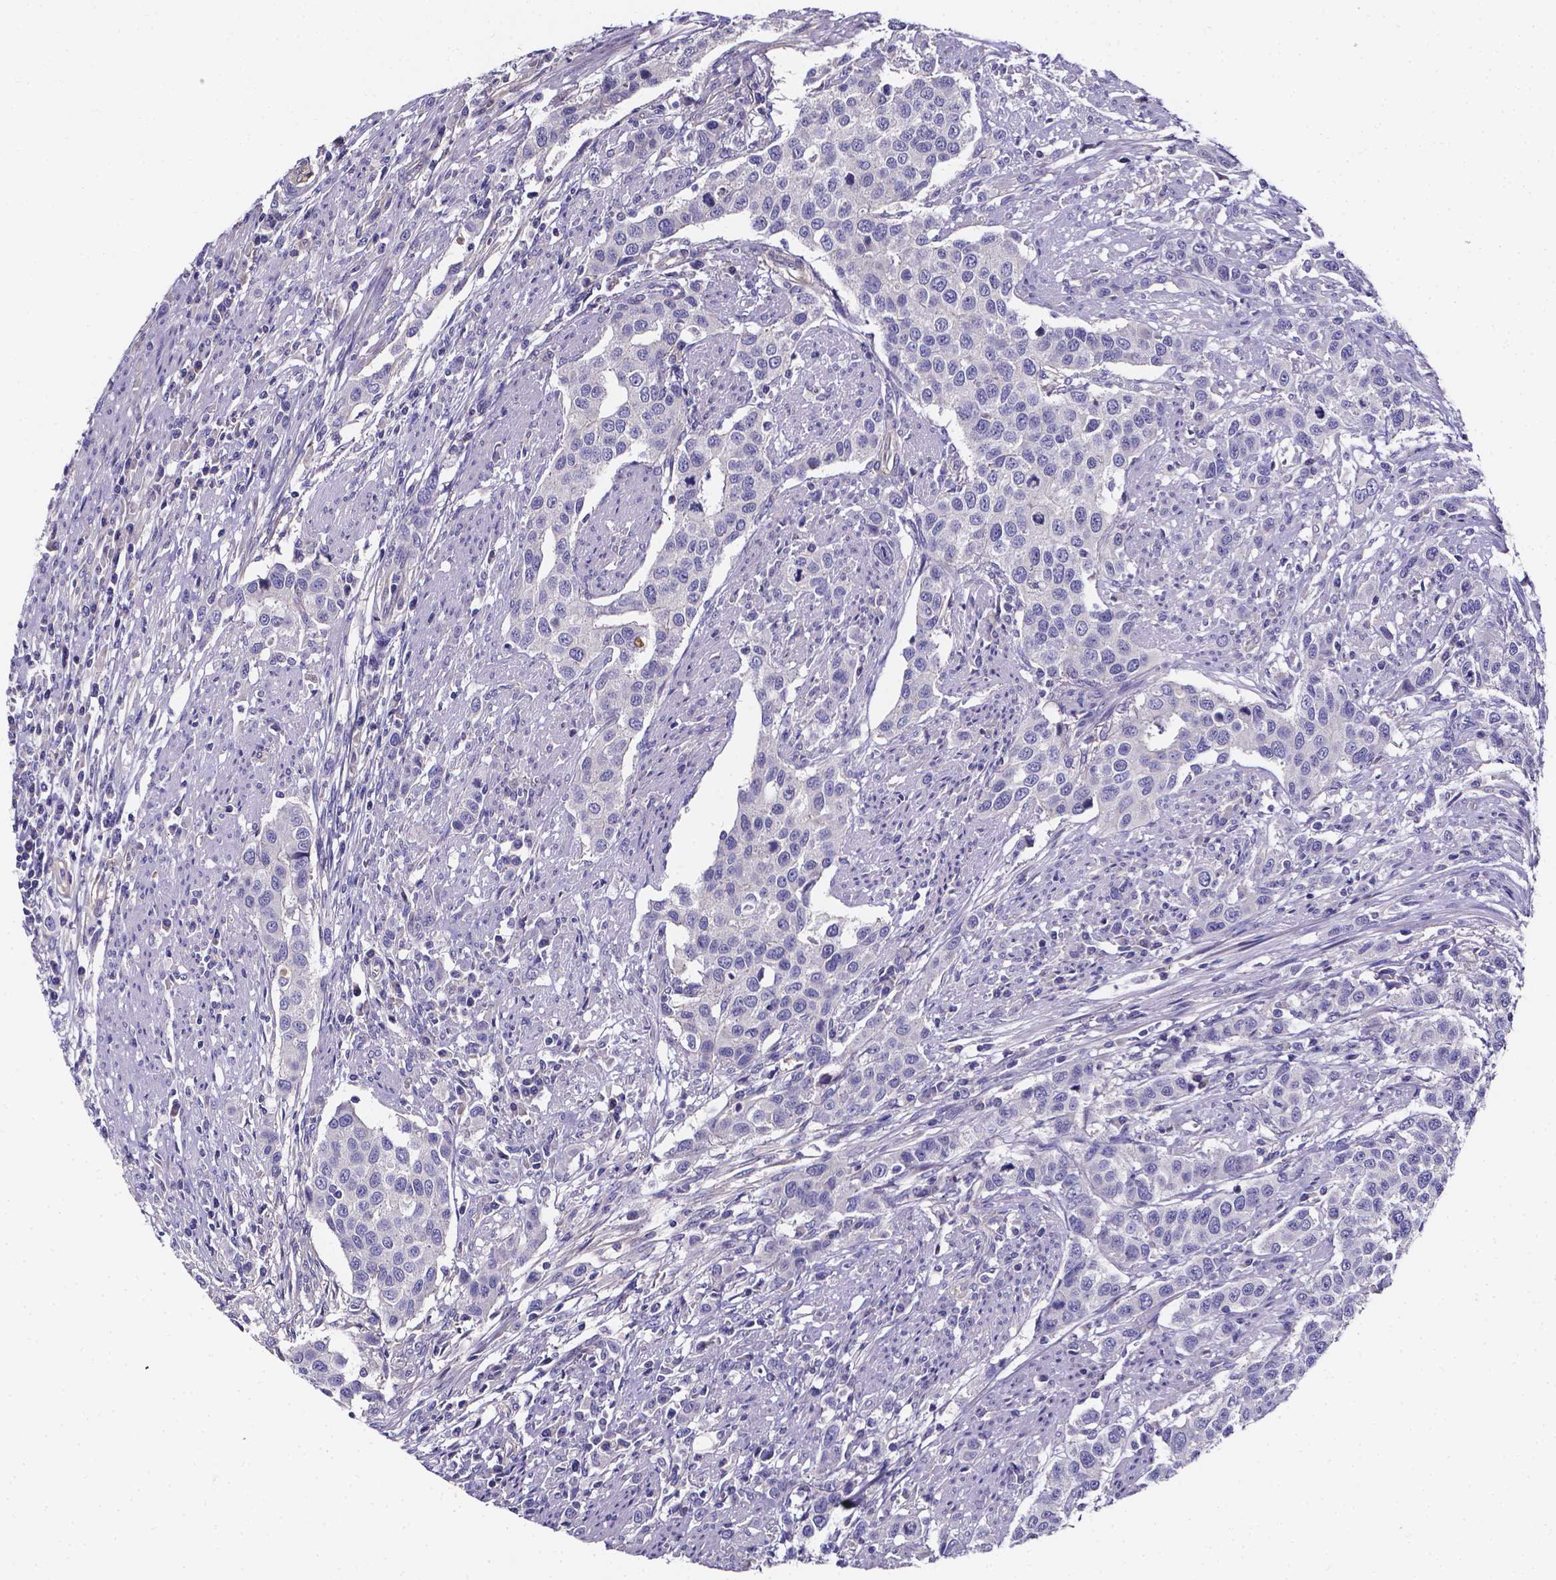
{"staining": {"intensity": "negative", "quantity": "none", "location": "none"}, "tissue": "urothelial cancer", "cell_type": "Tumor cells", "image_type": "cancer", "snomed": [{"axis": "morphology", "description": "Urothelial carcinoma, High grade"}, {"axis": "topography", "description": "Urinary bladder"}], "caption": "Immunohistochemistry (IHC) of human high-grade urothelial carcinoma displays no positivity in tumor cells. The staining was performed using DAB (3,3'-diaminobenzidine) to visualize the protein expression in brown, while the nuclei were stained in blue with hematoxylin (Magnification: 20x).", "gene": "CACNG8", "patient": {"sex": "female", "age": 58}}